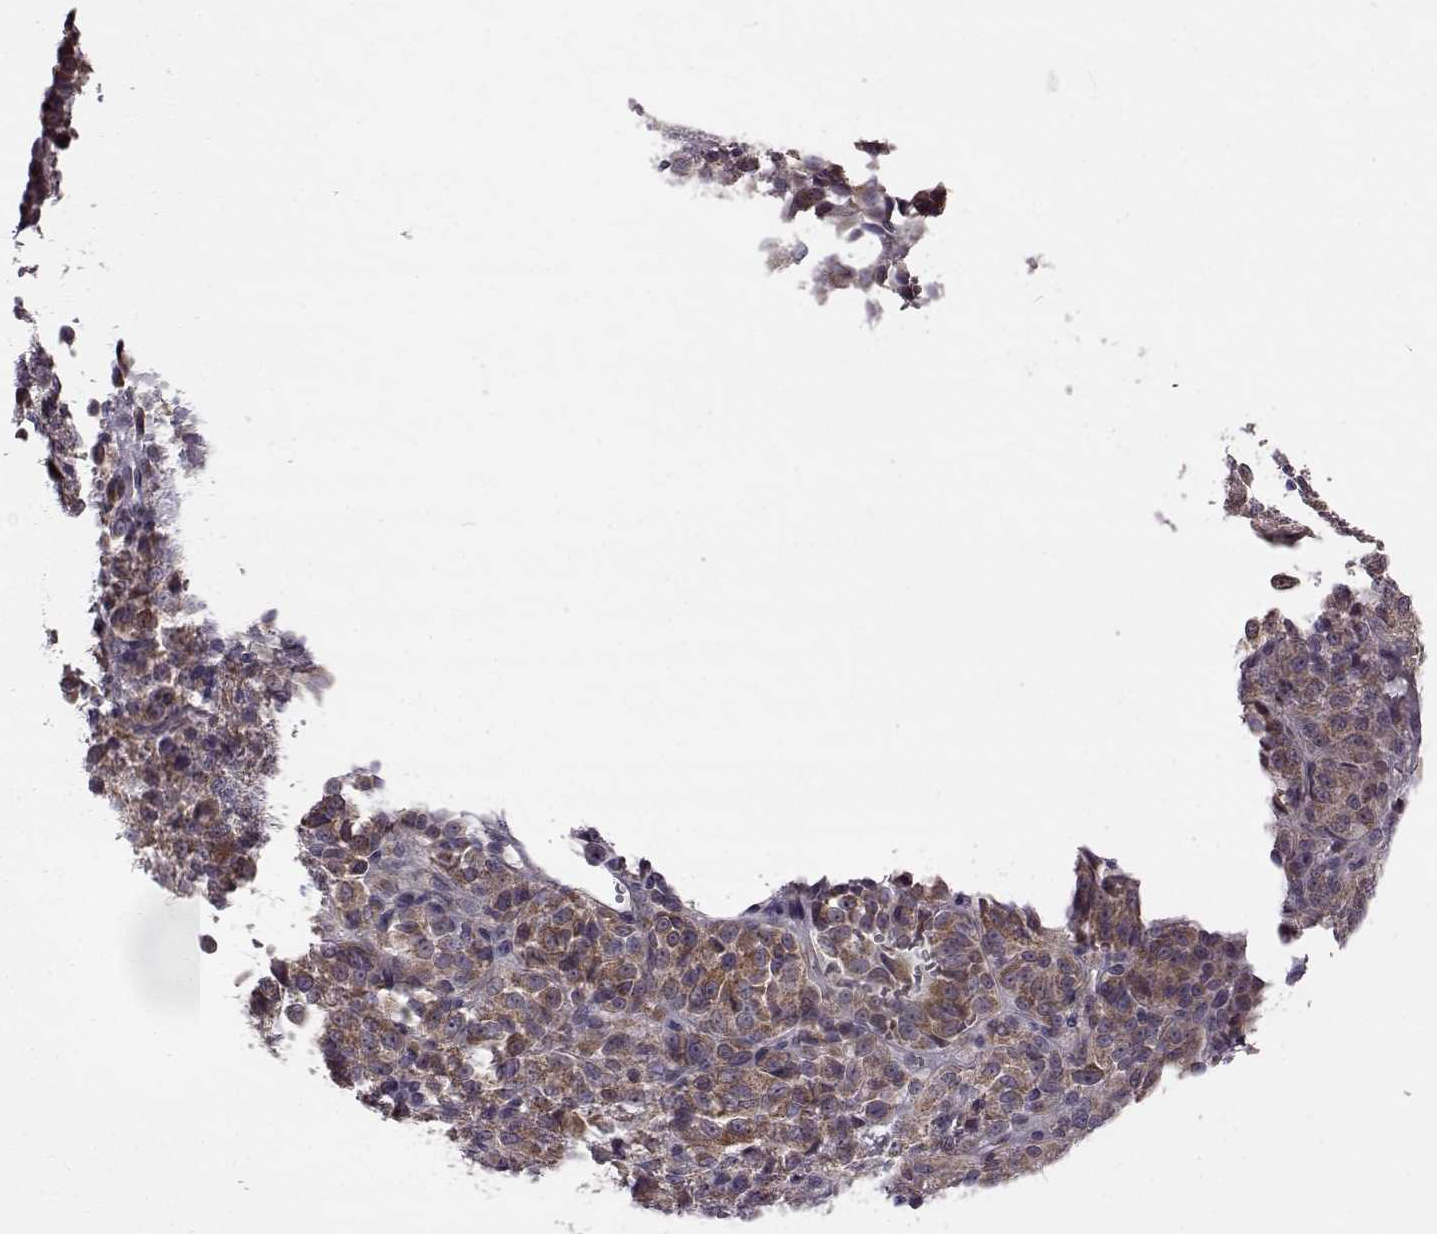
{"staining": {"intensity": "weak", "quantity": ">75%", "location": "cytoplasmic/membranous"}, "tissue": "melanoma", "cell_type": "Tumor cells", "image_type": "cancer", "snomed": [{"axis": "morphology", "description": "Malignant melanoma, Metastatic site"}, {"axis": "topography", "description": "Brain"}], "caption": "Protein expression analysis of human malignant melanoma (metastatic site) reveals weak cytoplasmic/membranous expression in about >75% of tumor cells. (Stains: DAB in brown, nuclei in blue, Microscopy: brightfield microscopy at high magnification).", "gene": "B3GNT6", "patient": {"sex": "female", "age": 56}}